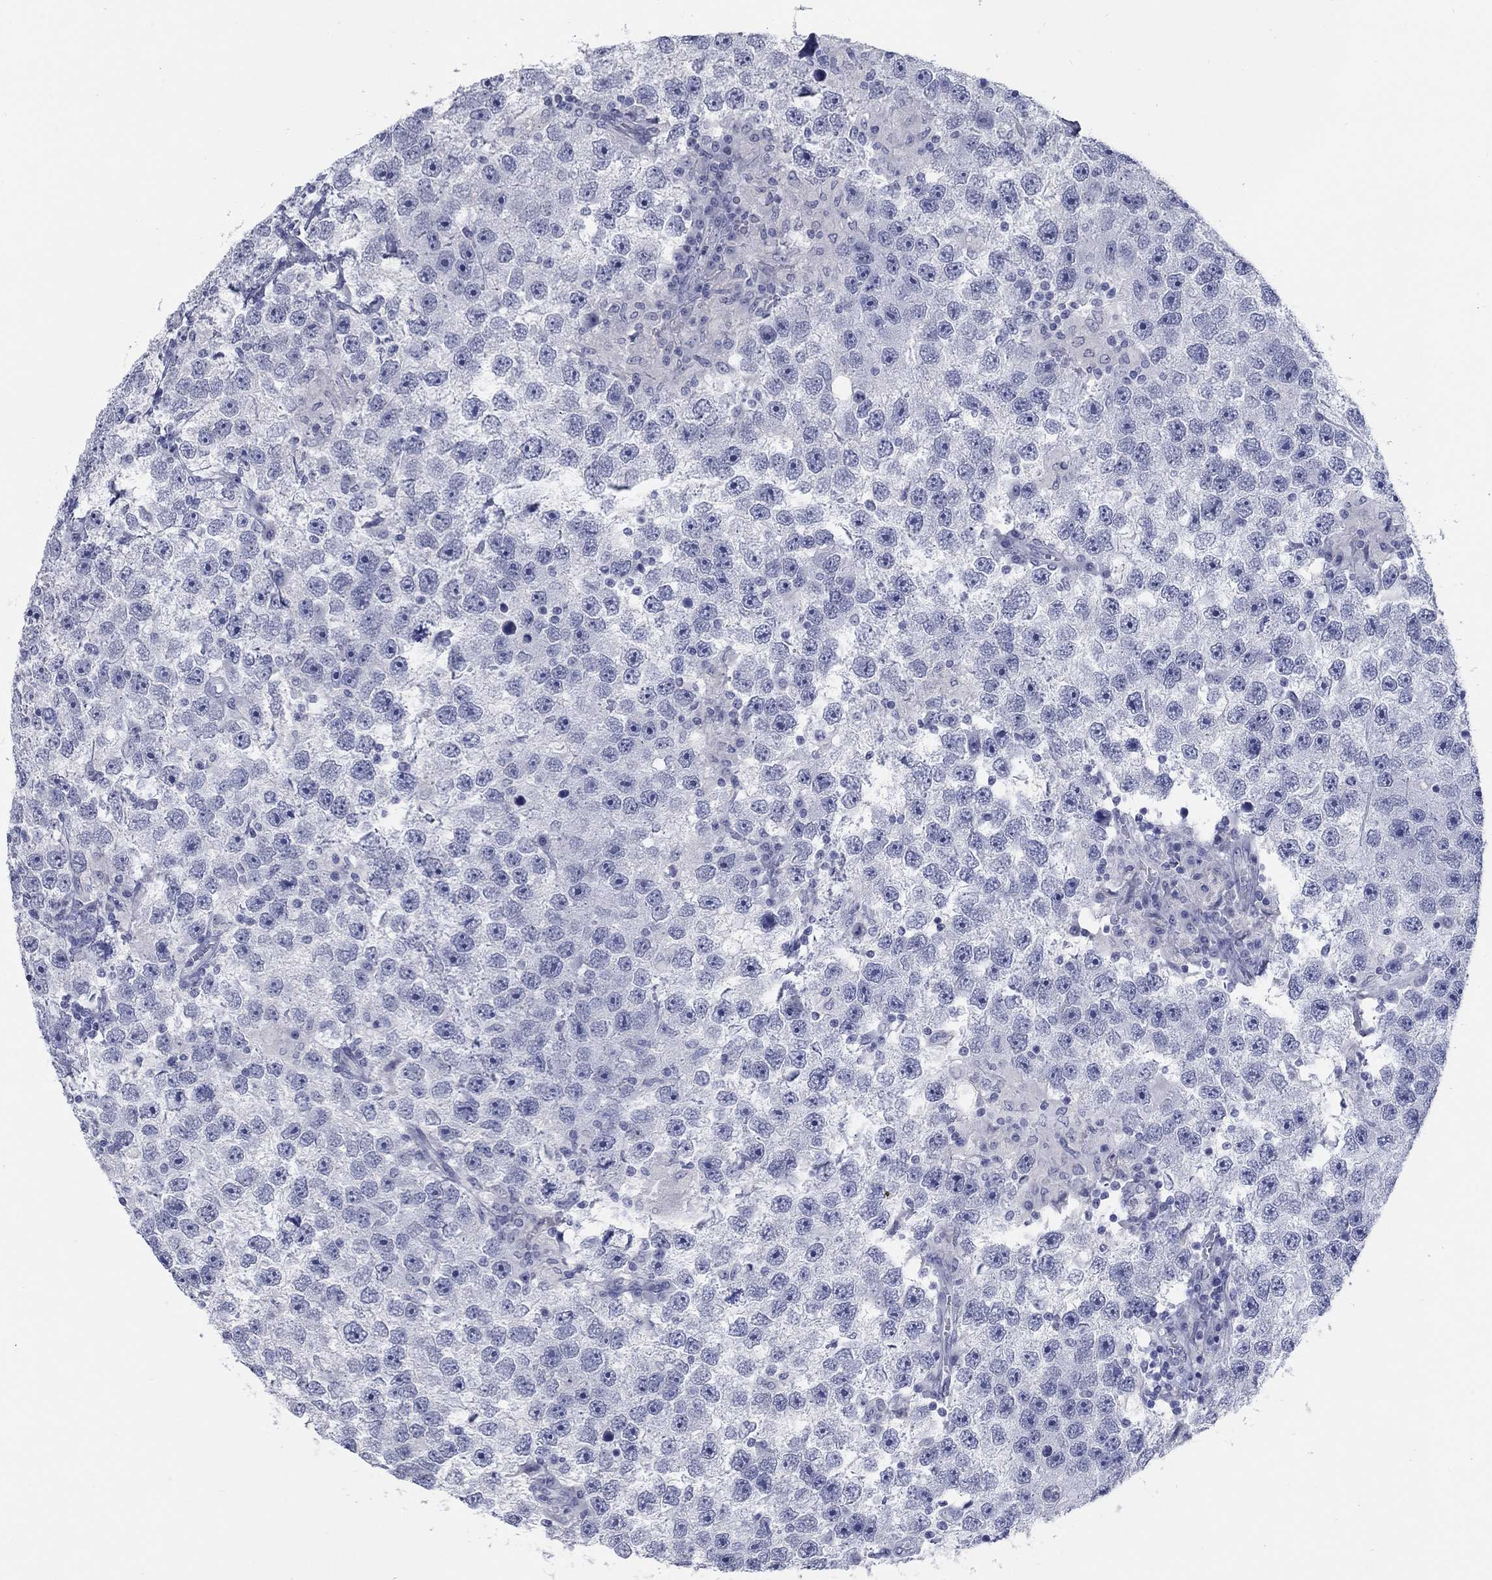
{"staining": {"intensity": "negative", "quantity": "none", "location": "none"}, "tissue": "testis cancer", "cell_type": "Tumor cells", "image_type": "cancer", "snomed": [{"axis": "morphology", "description": "Seminoma, NOS"}, {"axis": "topography", "description": "Testis"}], "caption": "Photomicrograph shows no protein positivity in tumor cells of testis seminoma tissue. (DAB immunohistochemistry (IHC), high magnification).", "gene": "ATP6V1G2", "patient": {"sex": "male", "age": 26}}